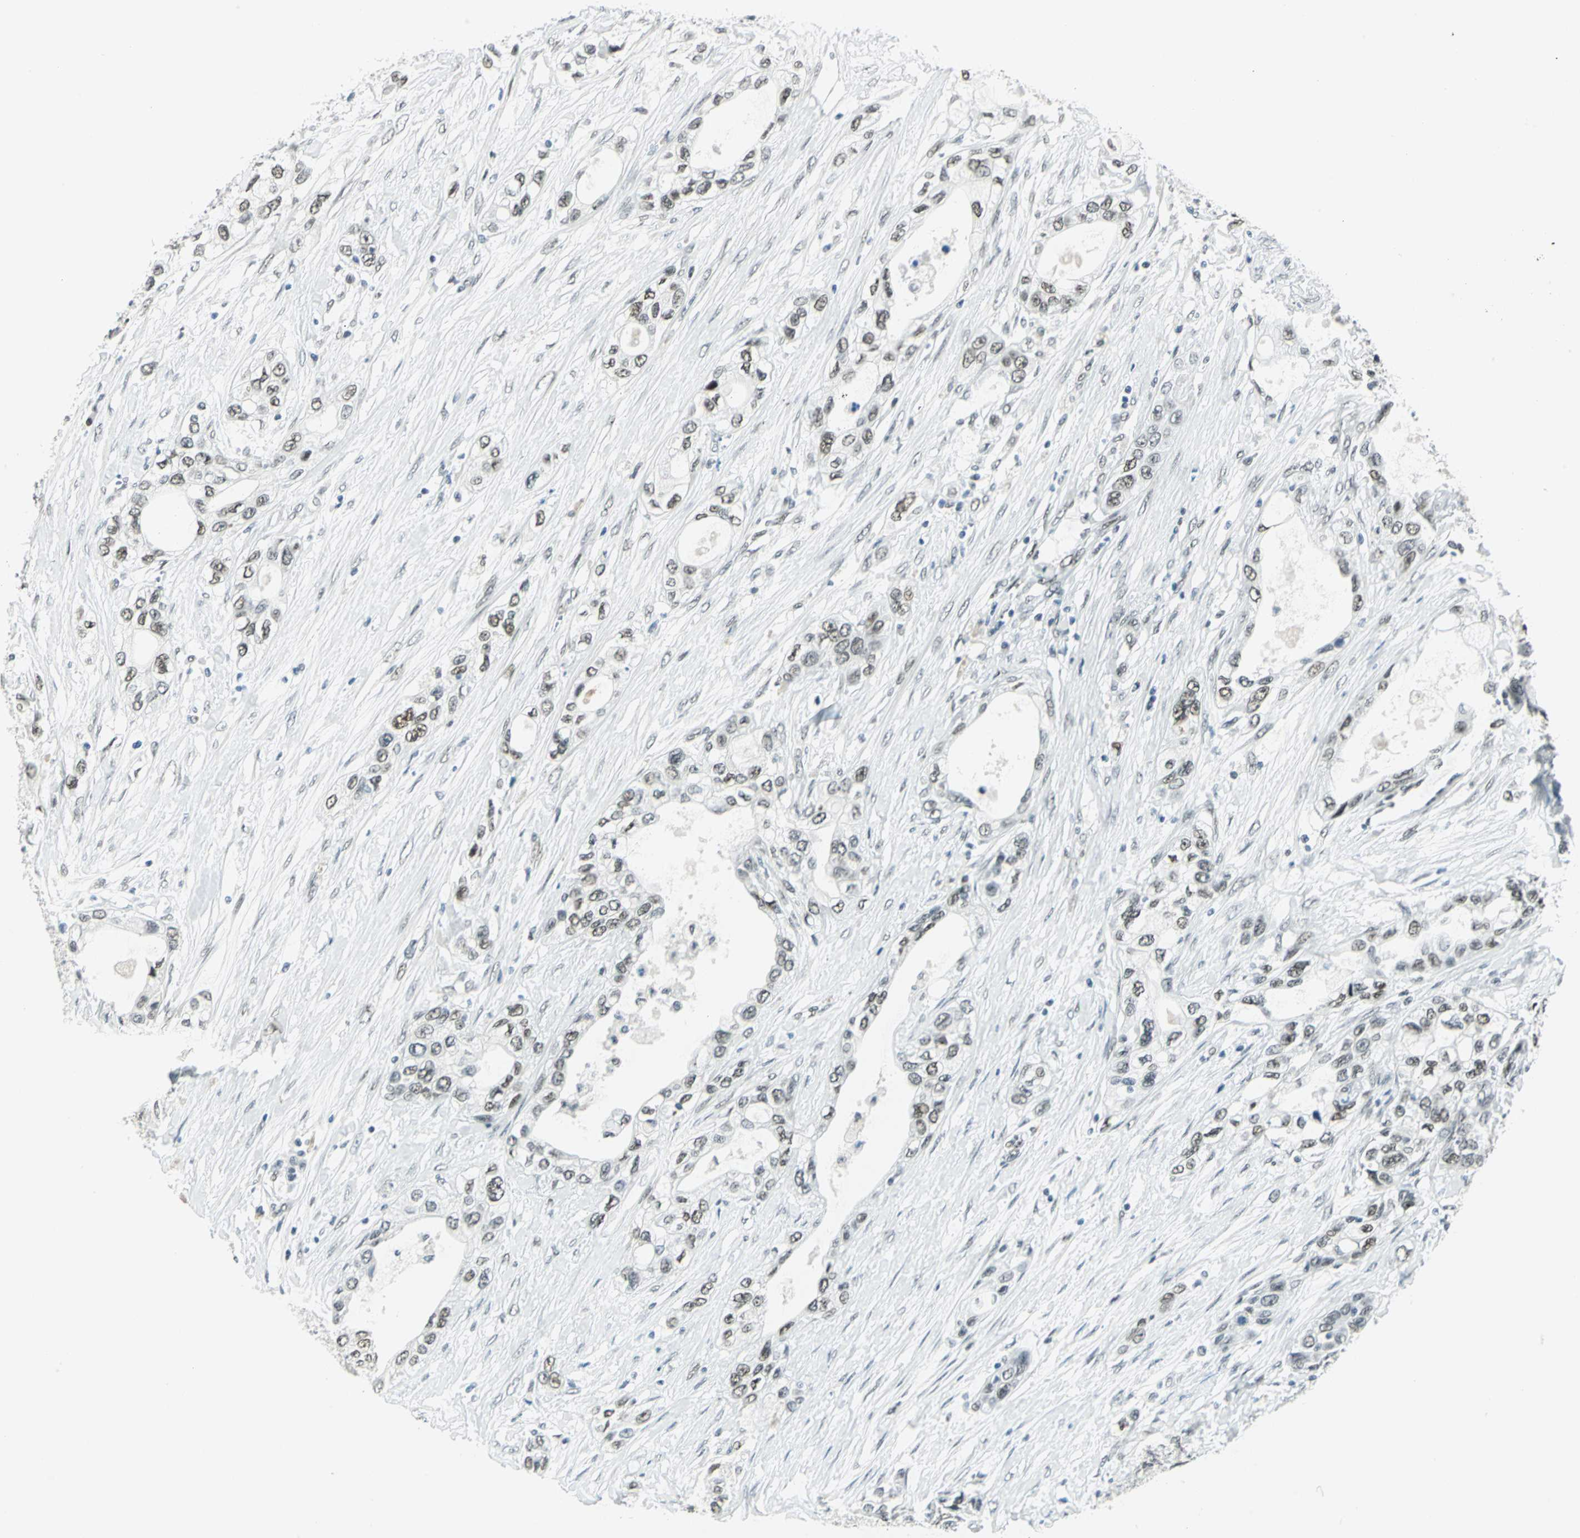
{"staining": {"intensity": "weak", "quantity": "<25%", "location": "nuclear"}, "tissue": "pancreatic cancer", "cell_type": "Tumor cells", "image_type": "cancer", "snomed": [{"axis": "morphology", "description": "Adenocarcinoma, NOS"}, {"axis": "topography", "description": "Pancreas"}], "caption": "This is a image of IHC staining of pancreatic cancer (adenocarcinoma), which shows no positivity in tumor cells.", "gene": "MTMR10", "patient": {"sex": "female", "age": 70}}